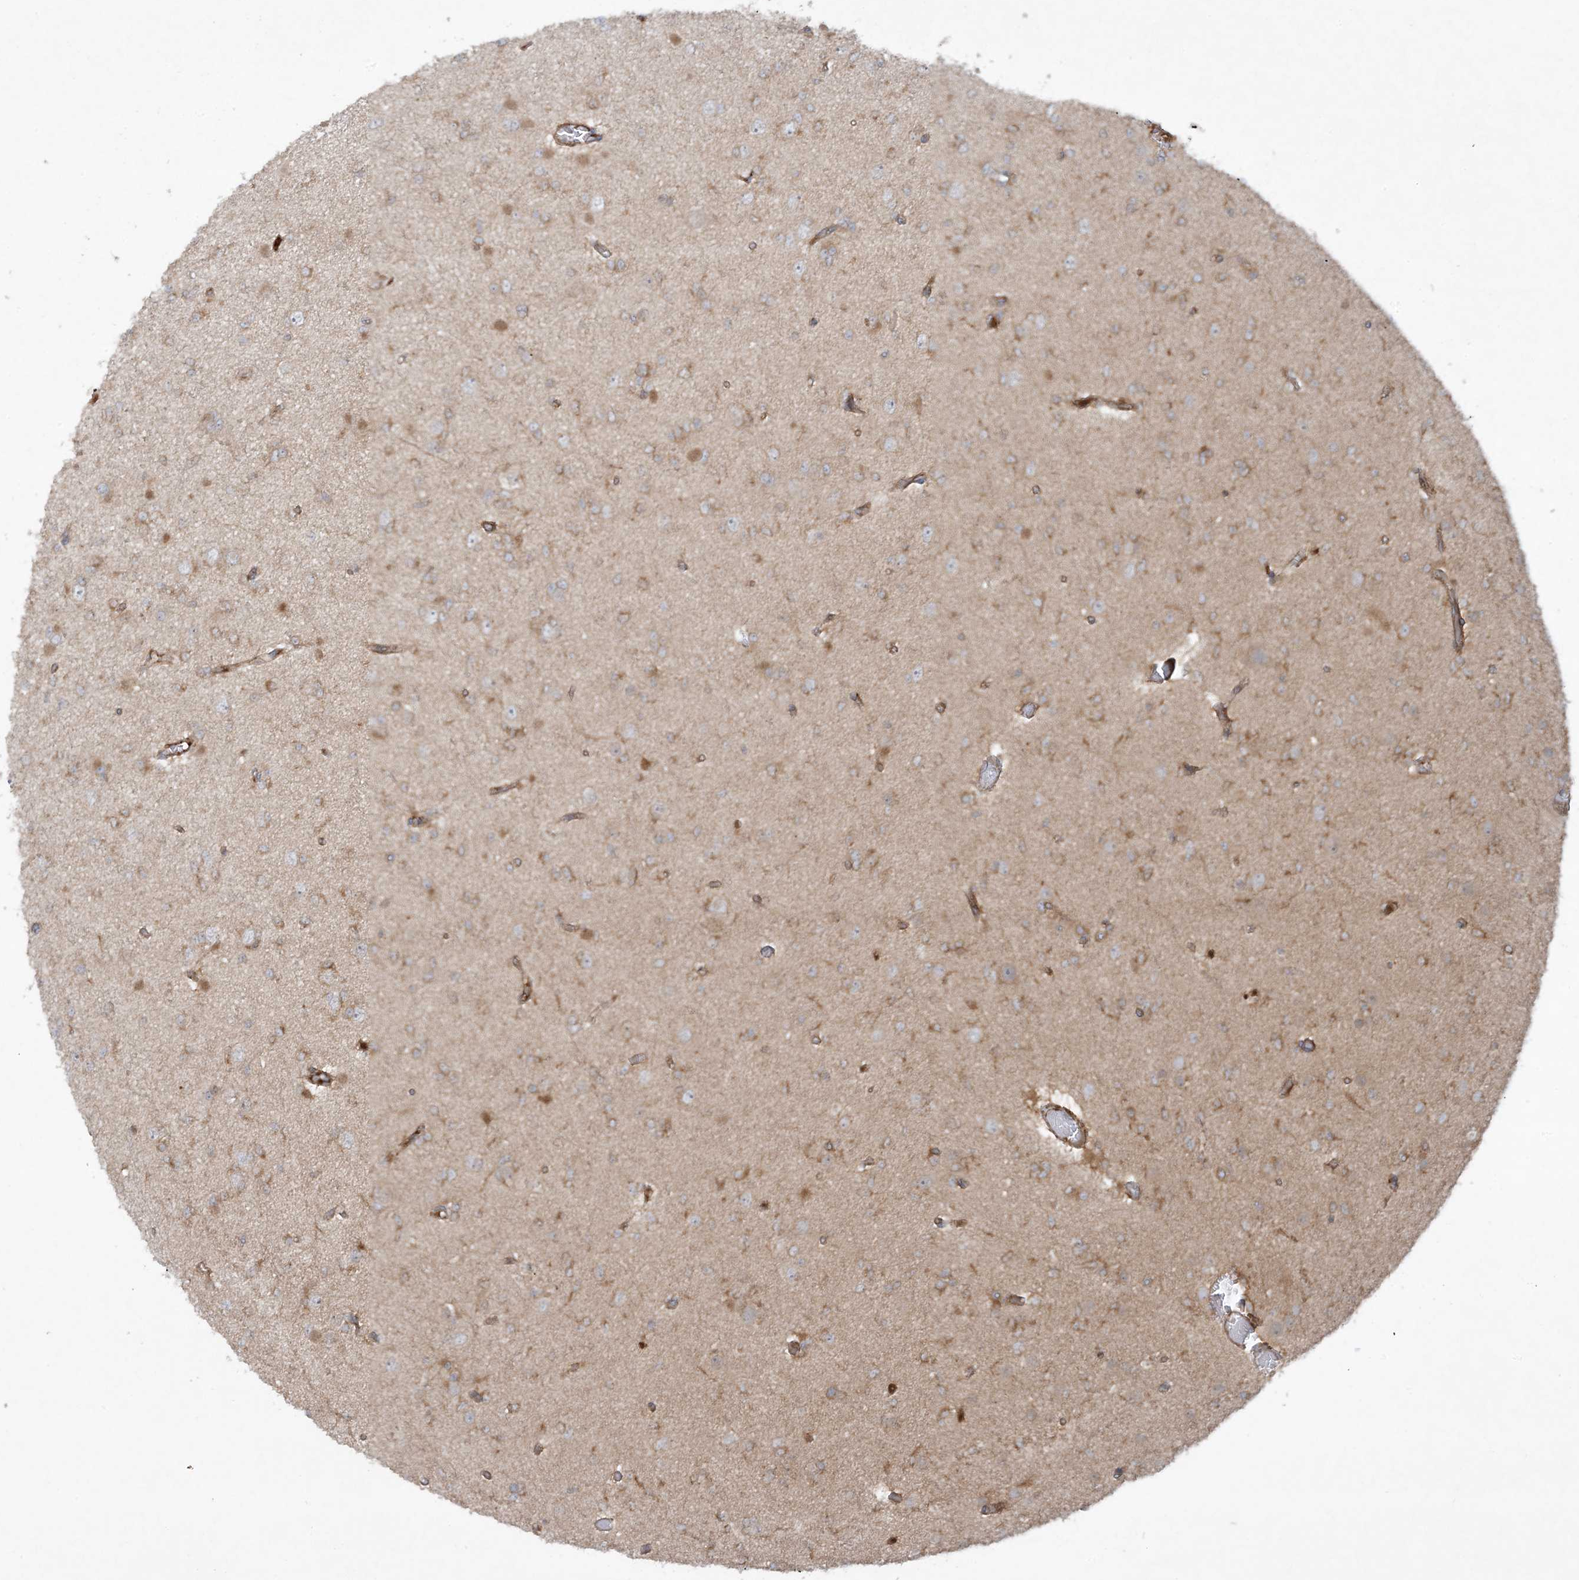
{"staining": {"intensity": "moderate", "quantity": "<25%", "location": "cytoplasmic/membranous"}, "tissue": "glioma", "cell_type": "Tumor cells", "image_type": "cancer", "snomed": [{"axis": "morphology", "description": "Glioma, malignant, Low grade"}, {"axis": "topography", "description": "Brain"}], "caption": "Immunohistochemistry (DAB) staining of glioma displays moderate cytoplasmic/membranous protein positivity in approximately <25% of tumor cells. The protein of interest is shown in brown color, while the nuclei are stained blue.", "gene": "STAM2", "patient": {"sex": "female", "age": 22}}